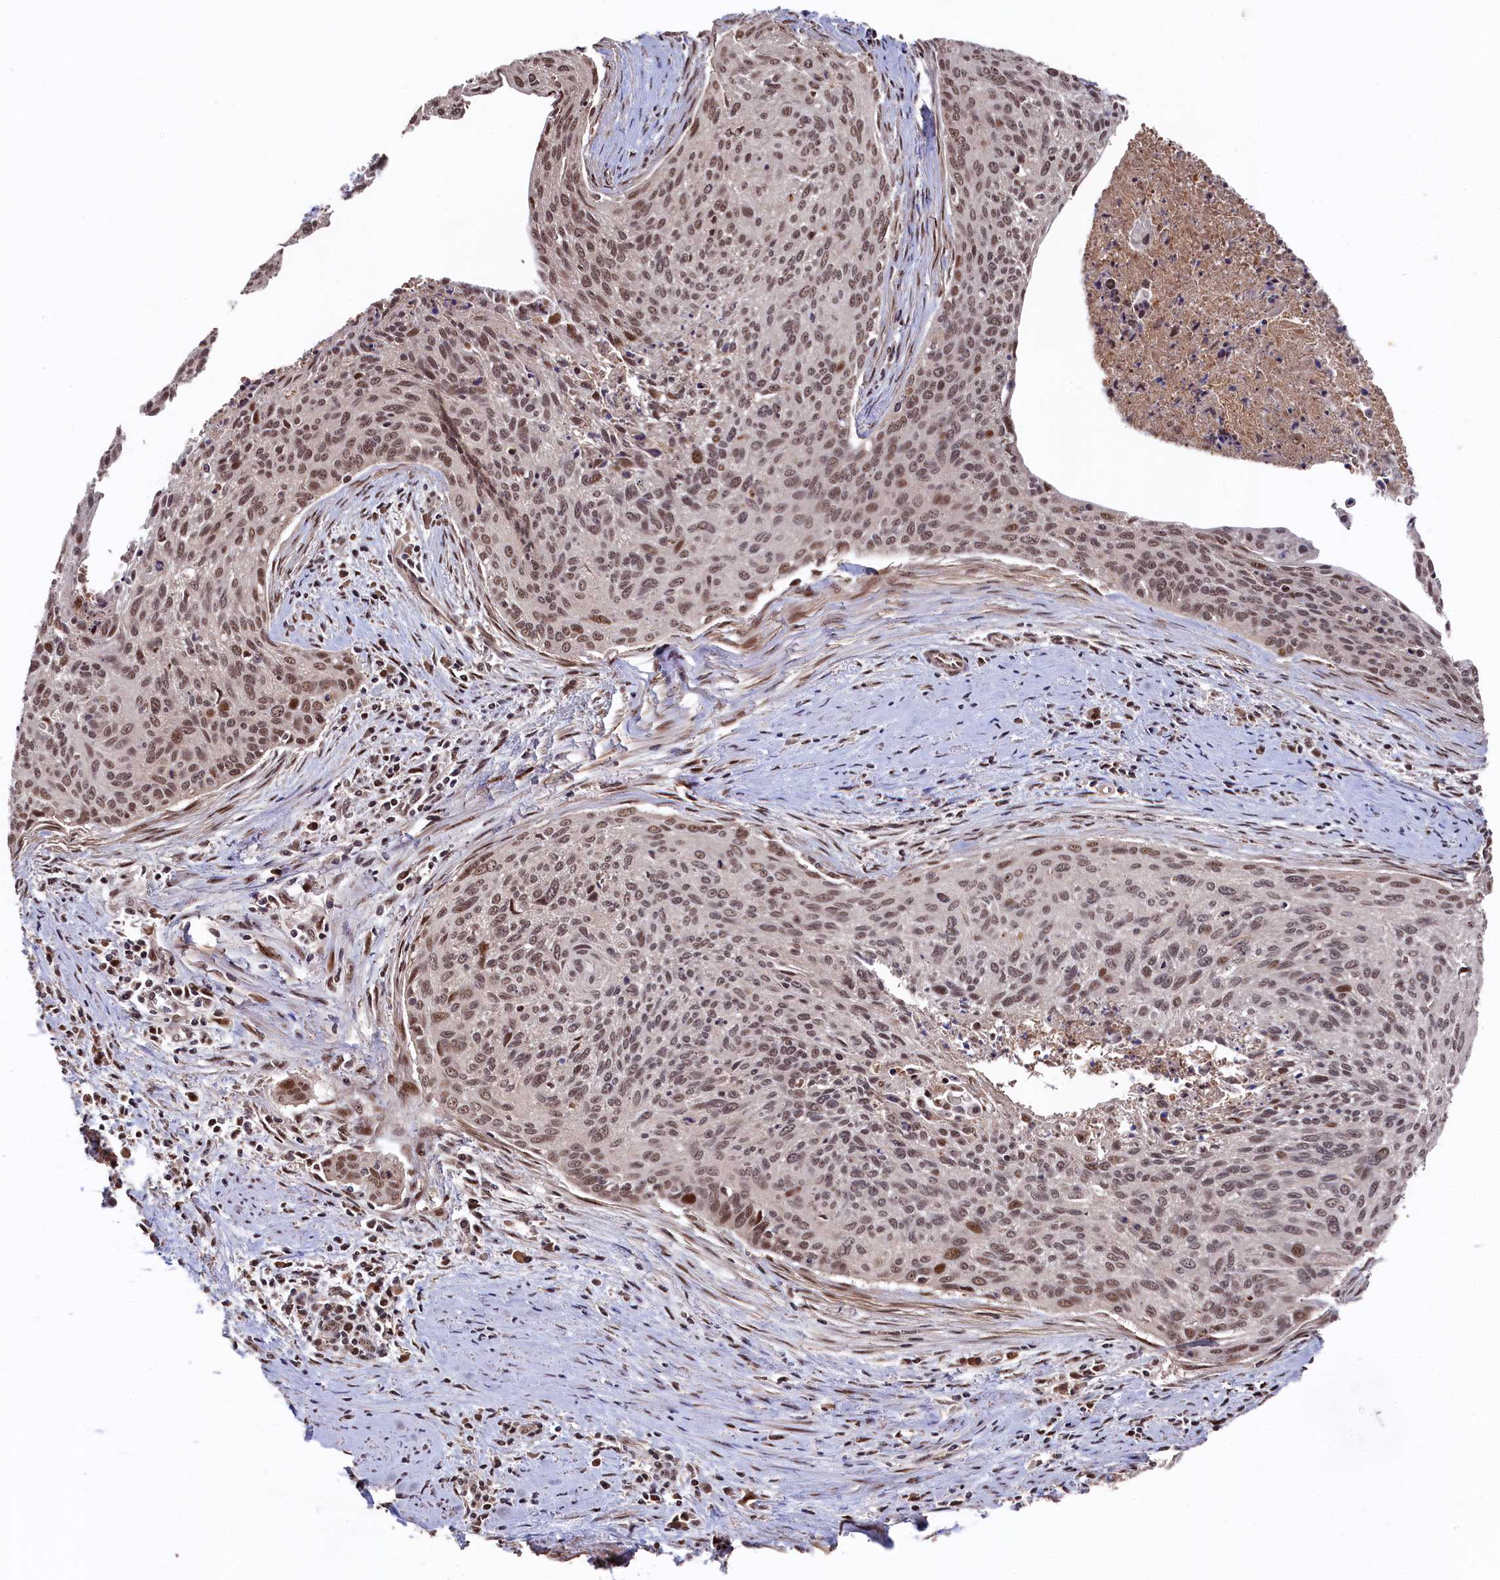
{"staining": {"intensity": "moderate", "quantity": ">75%", "location": "nuclear"}, "tissue": "cervical cancer", "cell_type": "Tumor cells", "image_type": "cancer", "snomed": [{"axis": "morphology", "description": "Squamous cell carcinoma, NOS"}, {"axis": "topography", "description": "Cervix"}], "caption": "Cervical cancer stained with immunohistochemistry demonstrates moderate nuclear expression in about >75% of tumor cells.", "gene": "CLPX", "patient": {"sex": "female", "age": 55}}